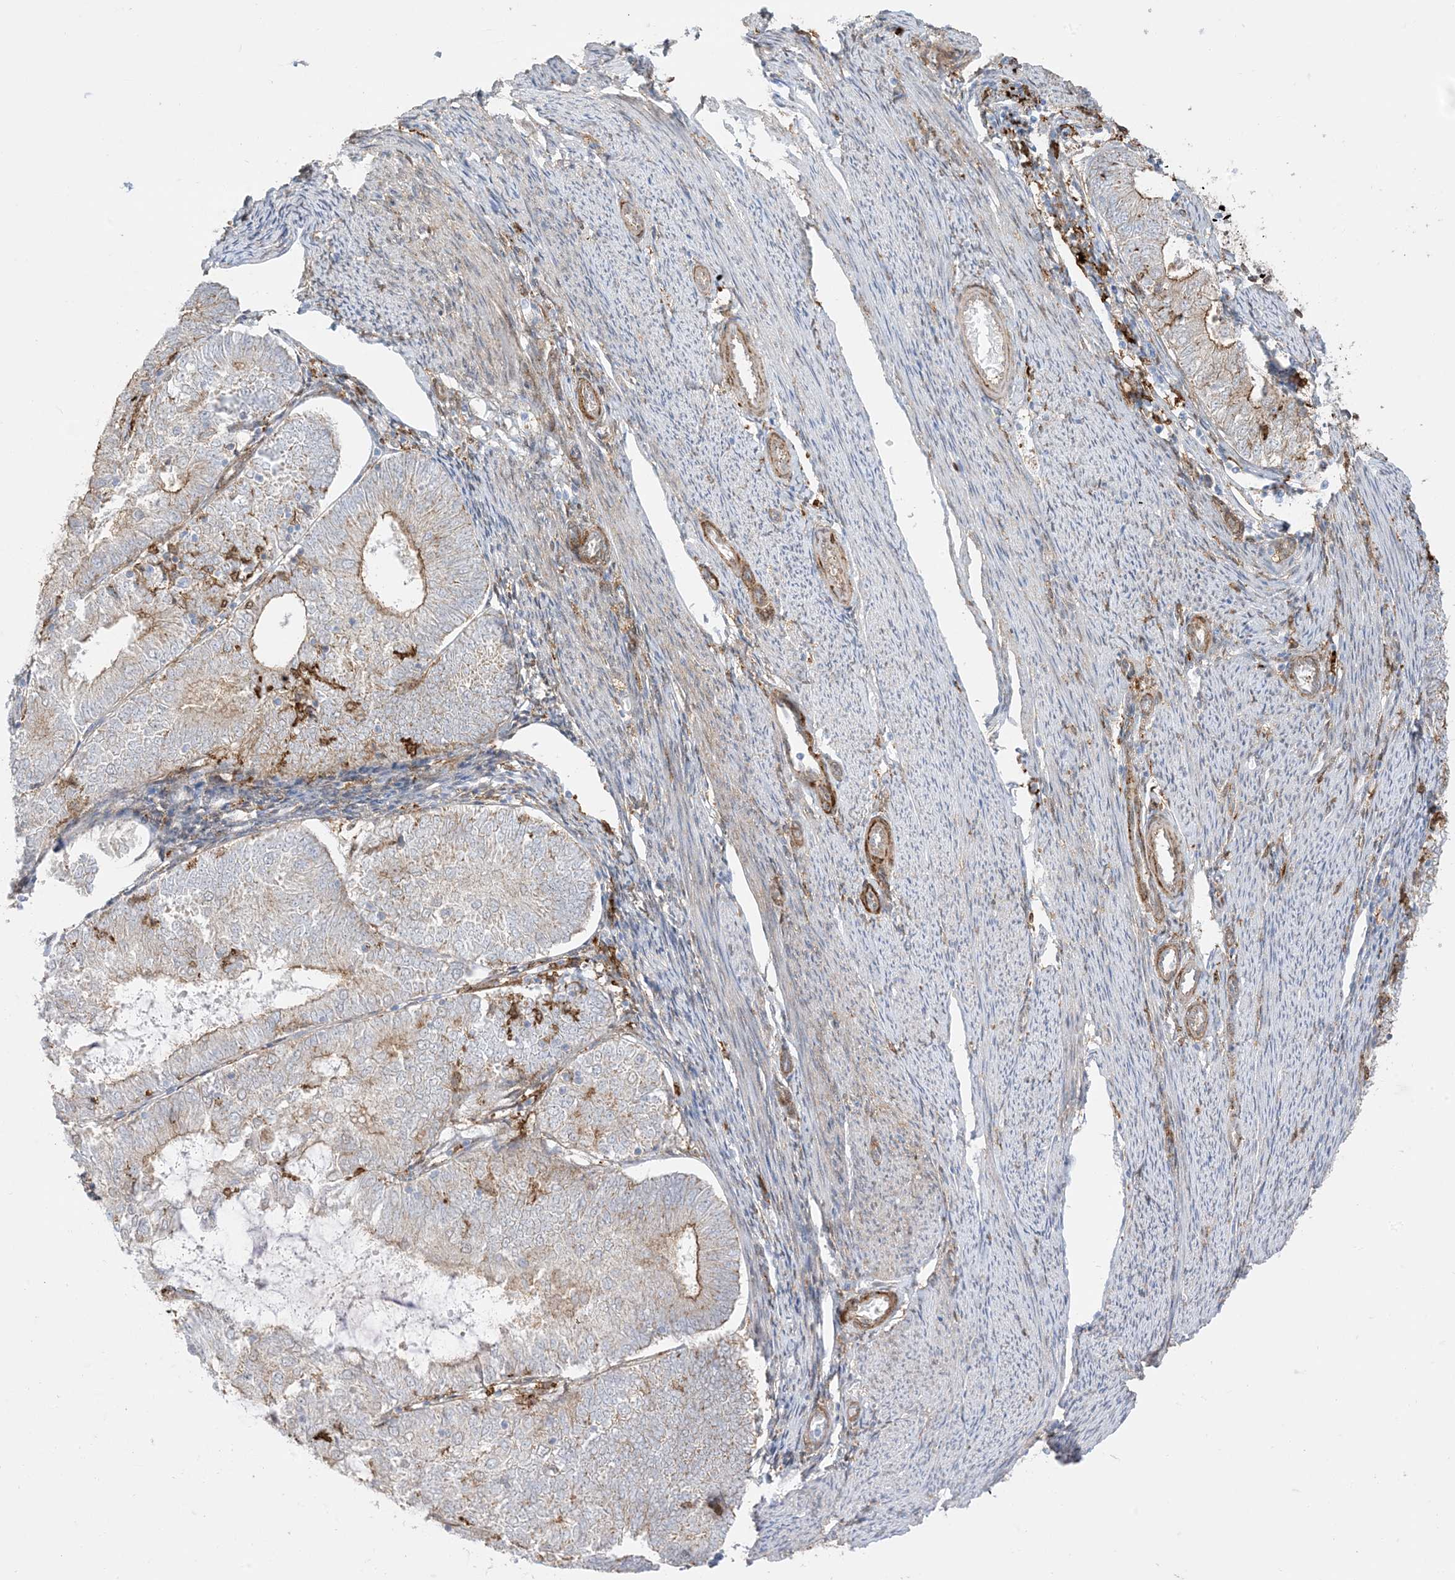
{"staining": {"intensity": "moderate", "quantity": "<25%", "location": "cytoplasmic/membranous"}, "tissue": "endometrial cancer", "cell_type": "Tumor cells", "image_type": "cancer", "snomed": [{"axis": "morphology", "description": "Adenocarcinoma, NOS"}, {"axis": "topography", "description": "Endometrium"}], "caption": "An immunohistochemistry (IHC) histopathology image of tumor tissue is shown. Protein staining in brown shows moderate cytoplasmic/membranous positivity in adenocarcinoma (endometrial) within tumor cells.", "gene": "GSN", "patient": {"sex": "female", "age": 57}}